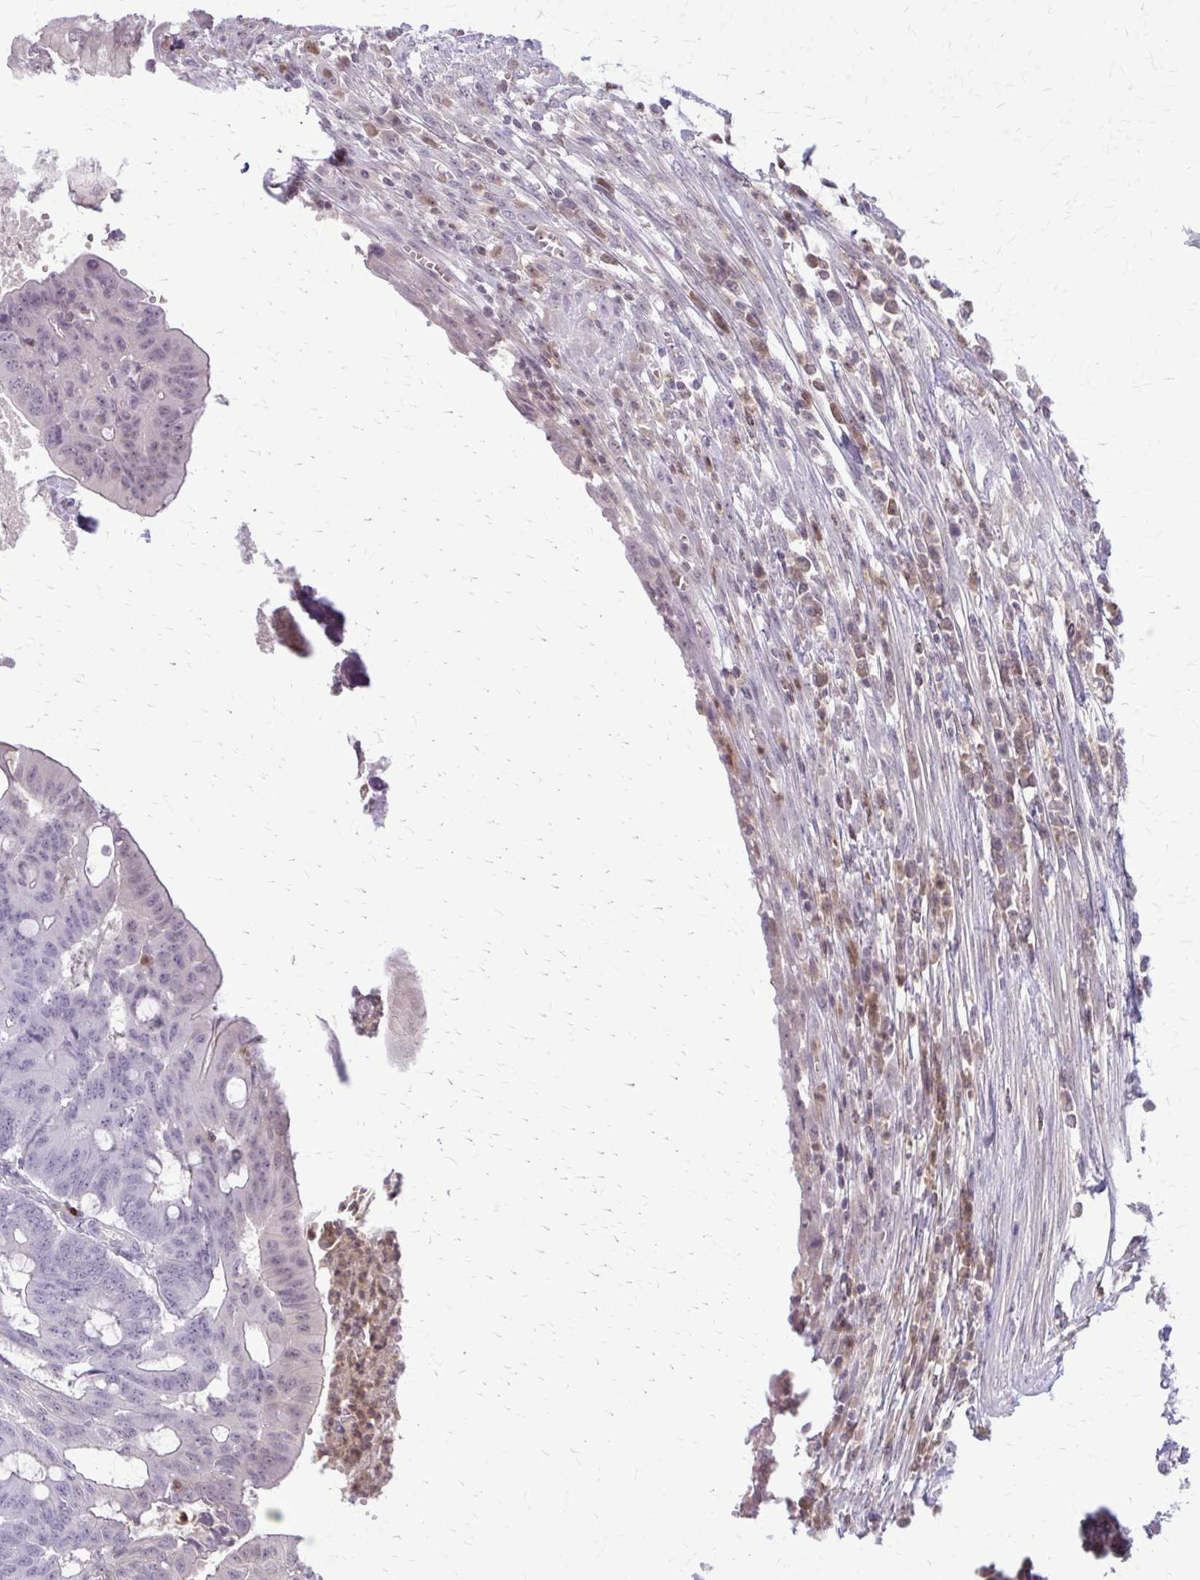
{"staining": {"intensity": "negative", "quantity": "none", "location": "none"}, "tissue": "colorectal cancer", "cell_type": "Tumor cells", "image_type": "cancer", "snomed": [{"axis": "morphology", "description": "Adenocarcinoma, NOS"}, {"axis": "topography", "description": "Colon"}], "caption": "An image of adenocarcinoma (colorectal) stained for a protein reveals no brown staining in tumor cells. (Brightfield microscopy of DAB immunohistochemistry (IHC) at high magnification).", "gene": "GLRX", "patient": {"sex": "male", "age": 65}}